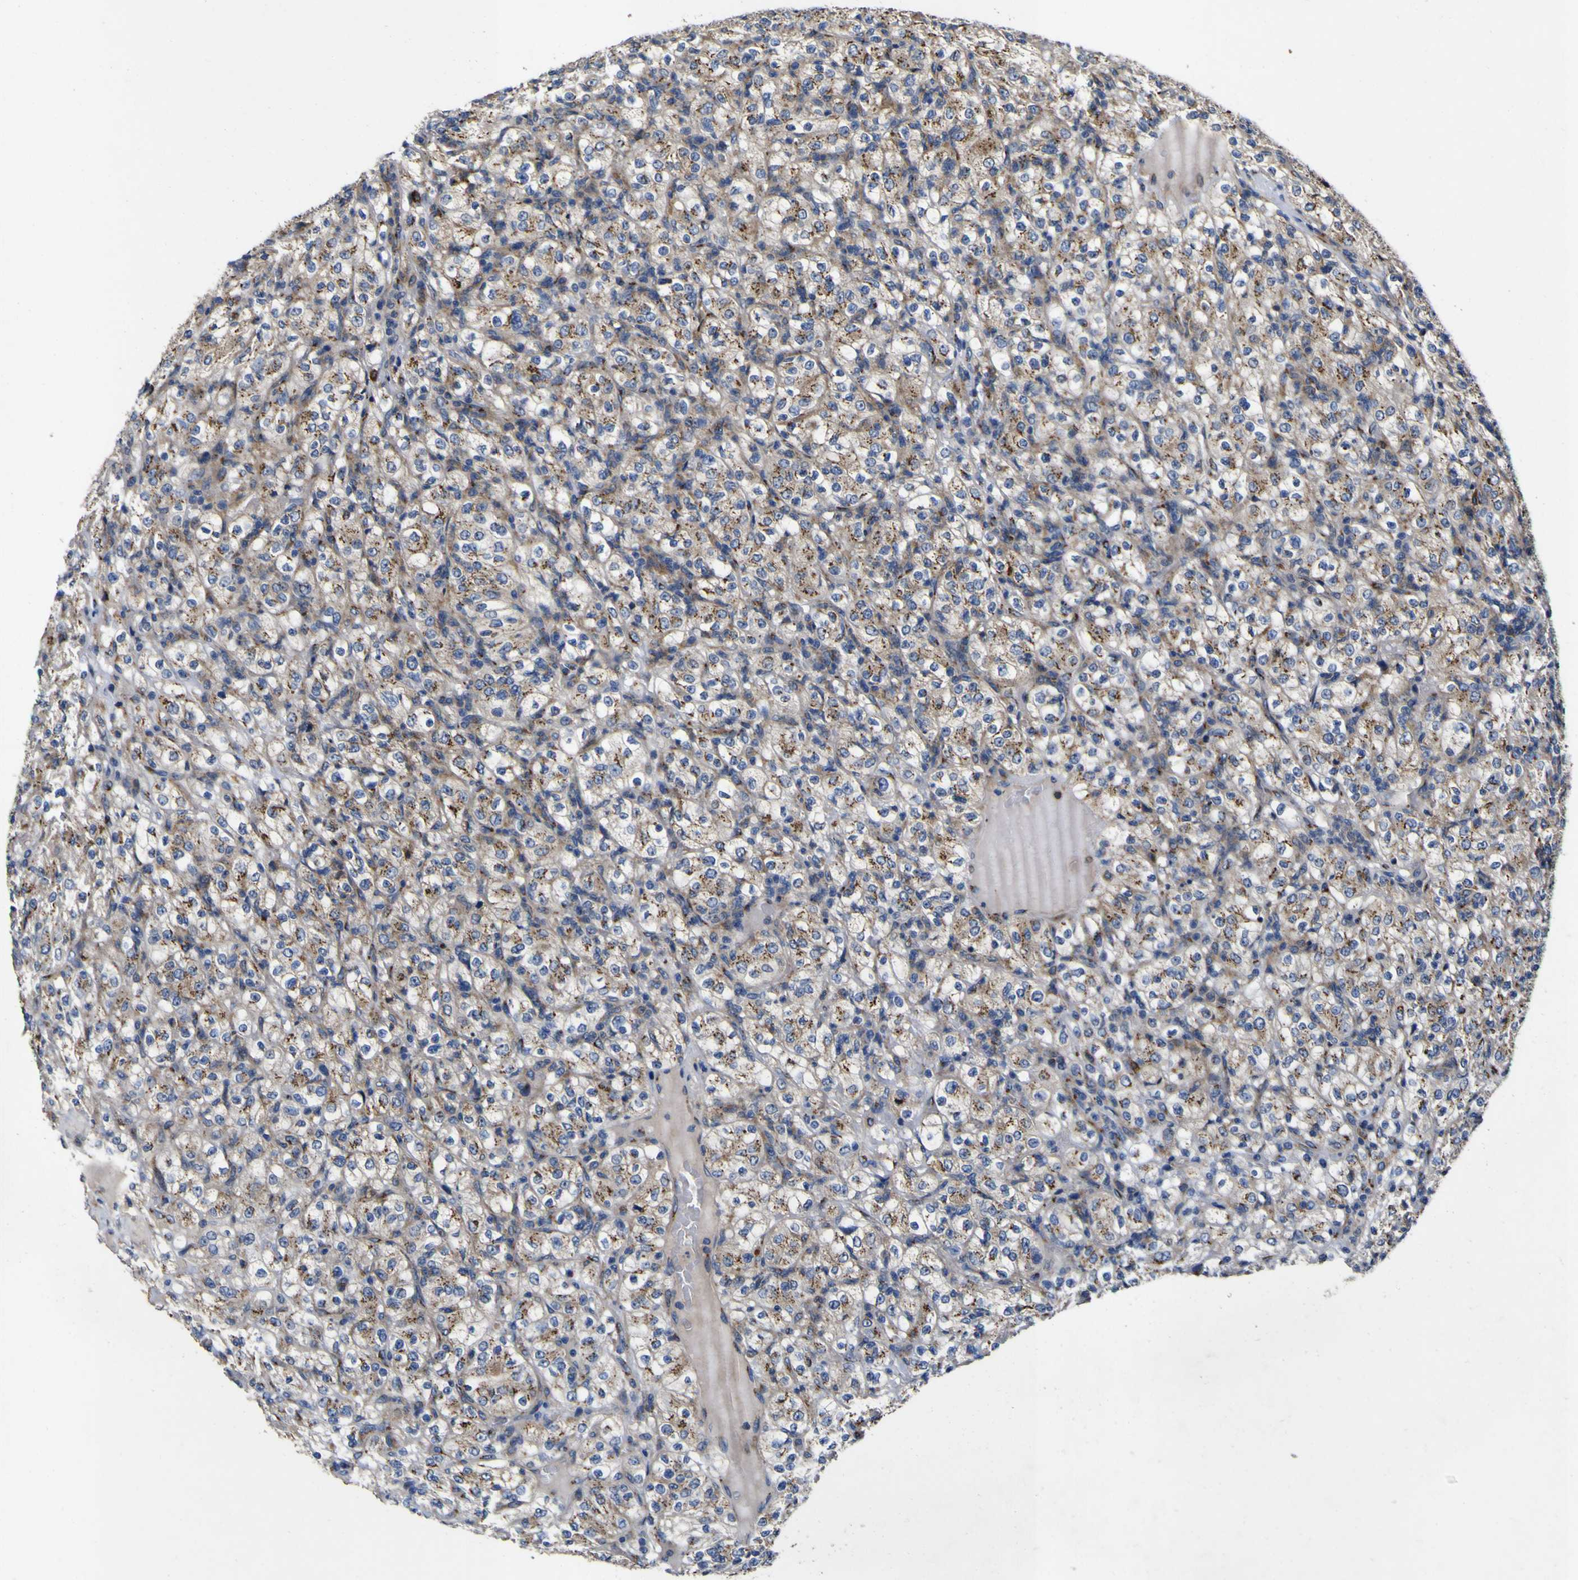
{"staining": {"intensity": "moderate", "quantity": ">75%", "location": "cytoplasmic/membranous"}, "tissue": "renal cancer", "cell_type": "Tumor cells", "image_type": "cancer", "snomed": [{"axis": "morphology", "description": "Normal tissue, NOS"}, {"axis": "morphology", "description": "Adenocarcinoma, NOS"}, {"axis": "topography", "description": "Kidney"}], "caption": "Human adenocarcinoma (renal) stained for a protein (brown) demonstrates moderate cytoplasmic/membranous positive expression in approximately >75% of tumor cells.", "gene": "COA1", "patient": {"sex": "female", "age": 72}}